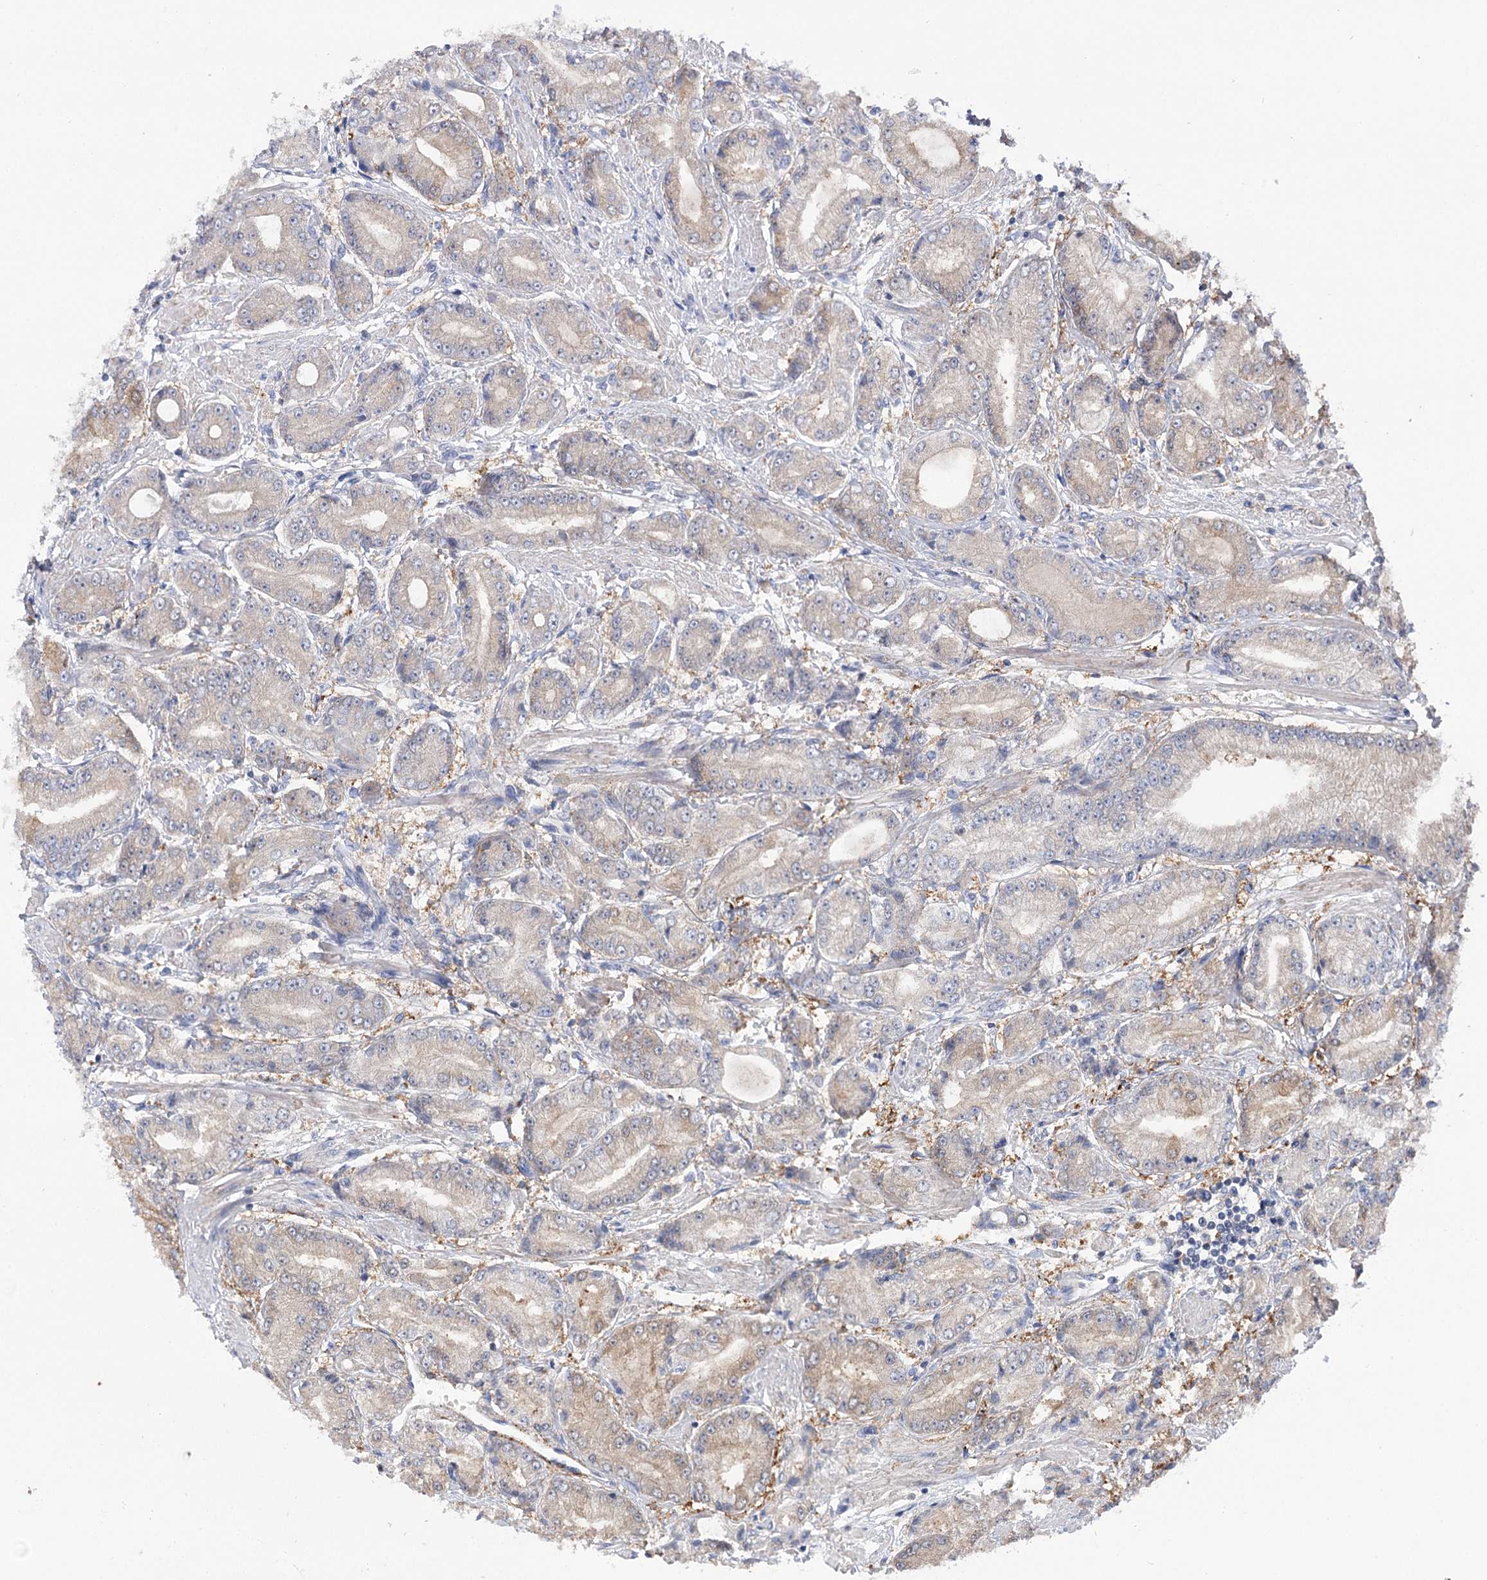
{"staining": {"intensity": "weak", "quantity": "<25%", "location": "cytoplasmic/membranous"}, "tissue": "prostate cancer", "cell_type": "Tumor cells", "image_type": "cancer", "snomed": [{"axis": "morphology", "description": "Adenocarcinoma, High grade"}, {"axis": "topography", "description": "Prostate"}], "caption": "DAB immunohistochemical staining of prostate cancer (high-grade adenocarcinoma) displays no significant staining in tumor cells.", "gene": "VPS37B", "patient": {"sex": "male", "age": 59}}